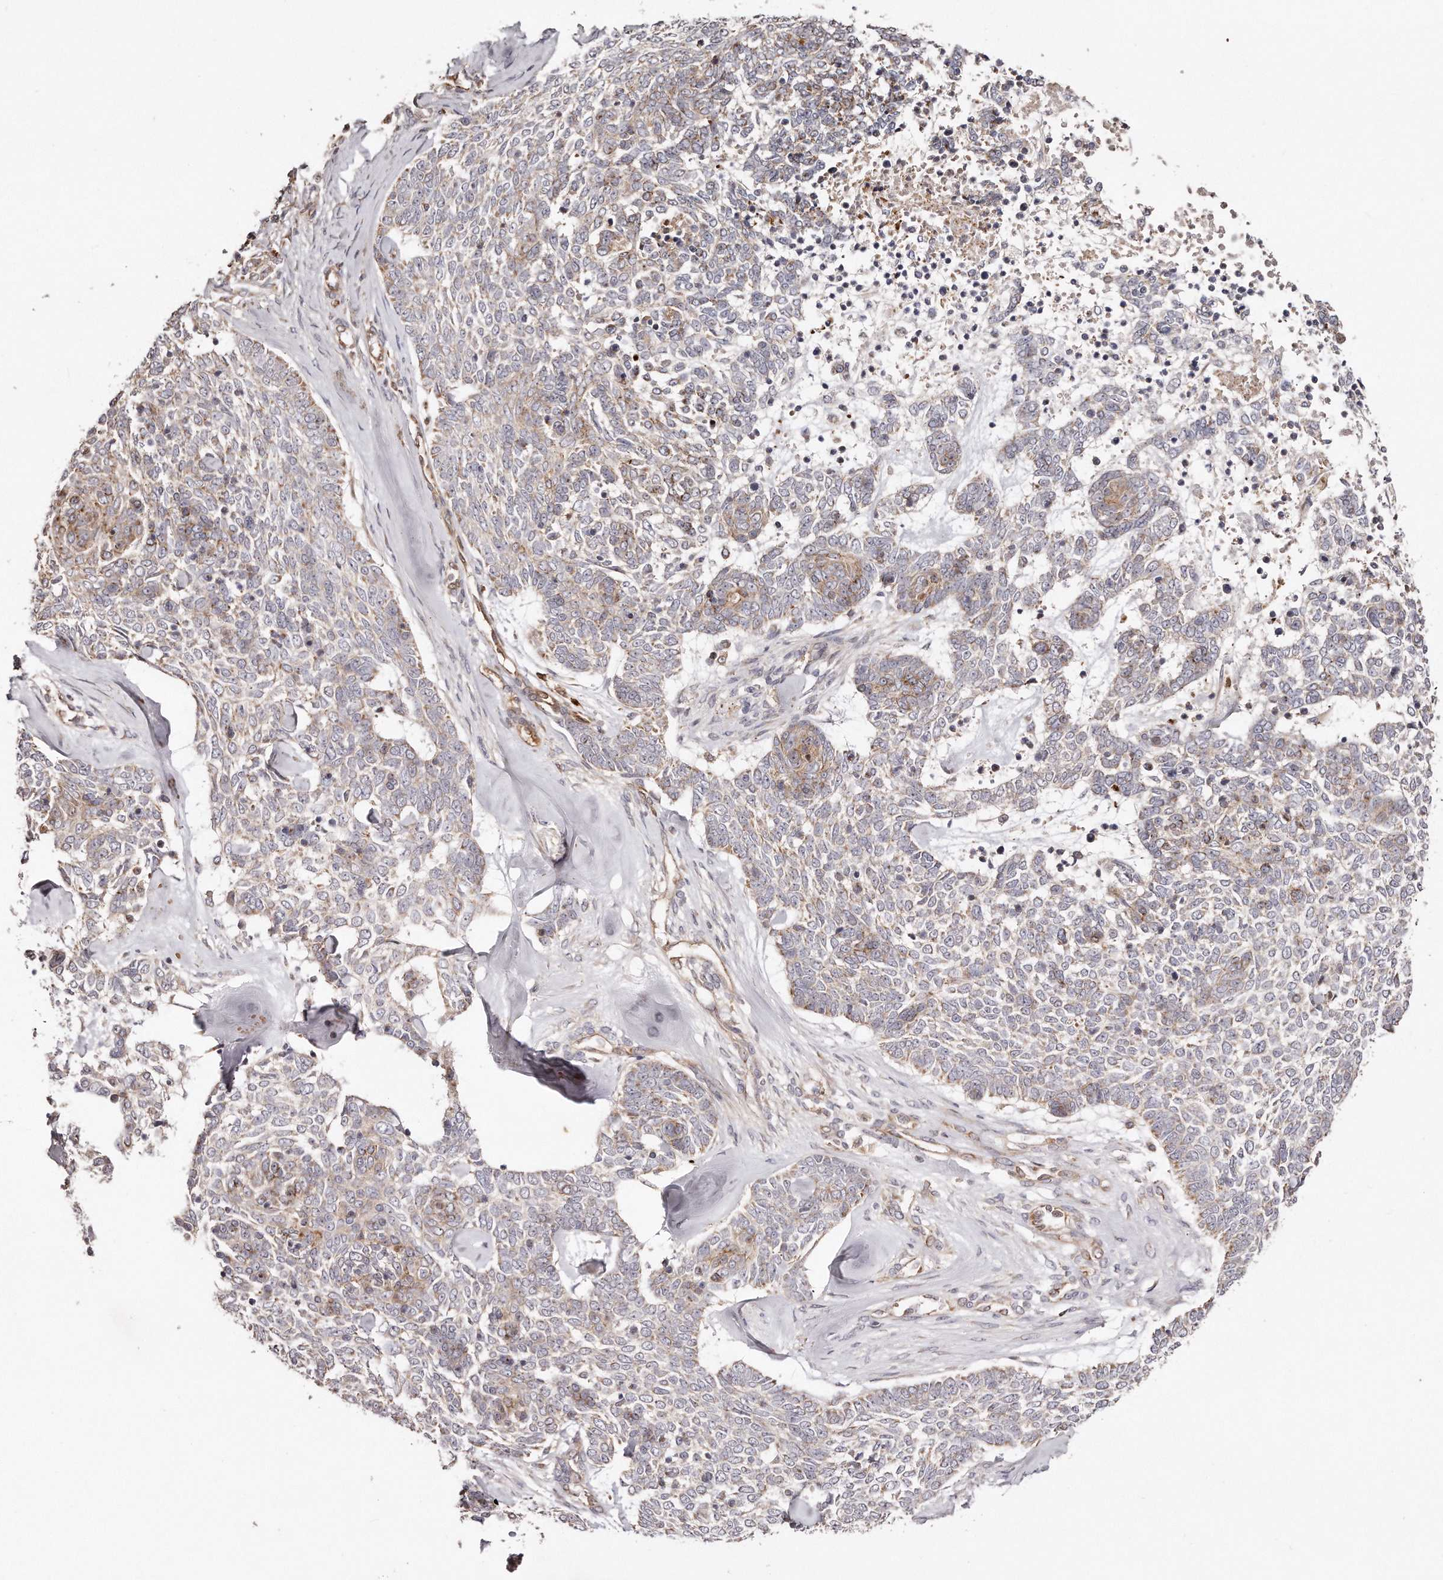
{"staining": {"intensity": "moderate", "quantity": "<25%", "location": "cytoplasmic/membranous"}, "tissue": "skin cancer", "cell_type": "Tumor cells", "image_type": "cancer", "snomed": [{"axis": "morphology", "description": "Basal cell carcinoma"}, {"axis": "topography", "description": "Skin"}], "caption": "Protein expression analysis of human skin cancer (basal cell carcinoma) reveals moderate cytoplasmic/membranous staining in approximately <25% of tumor cells.", "gene": "GBP4", "patient": {"sex": "female", "age": 81}}